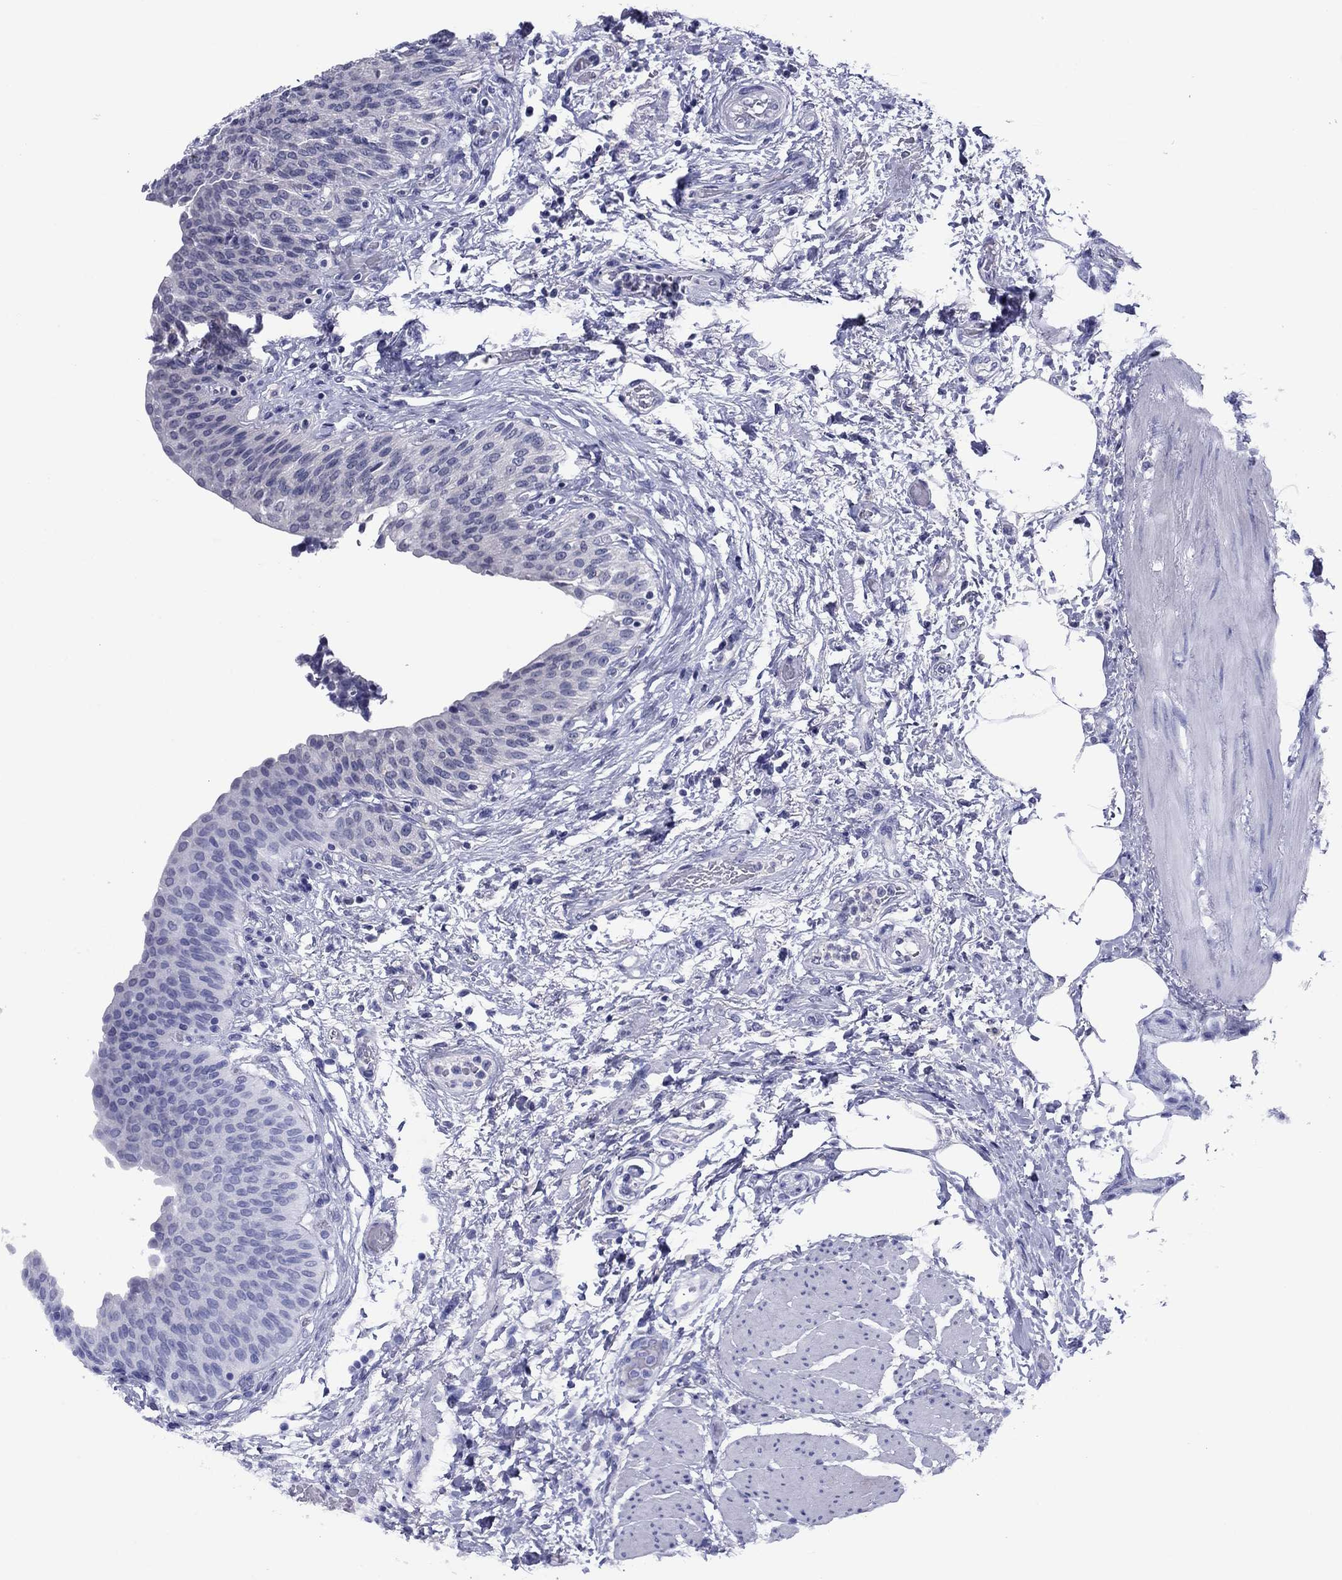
{"staining": {"intensity": "negative", "quantity": "none", "location": "none"}, "tissue": "urinary bladder", "cell_type": "Urothelial cells", "image_type": "normal", "snomed": [{"axis": "morphology", "description": "Normal tissue, NOS"}, {"axis": "morphology", "description": "Metaplasia, NOS"}, {"axis": "topography", "description": "Urinary bladder"}], "caption": "Urothelial cells show no significant protein staining in normal urinary bladder. (DAB immunohistochemistry with hematoxylin counter stain).", "gene": "TCFL5", "patient": {"sex": "male", "age": 68}}